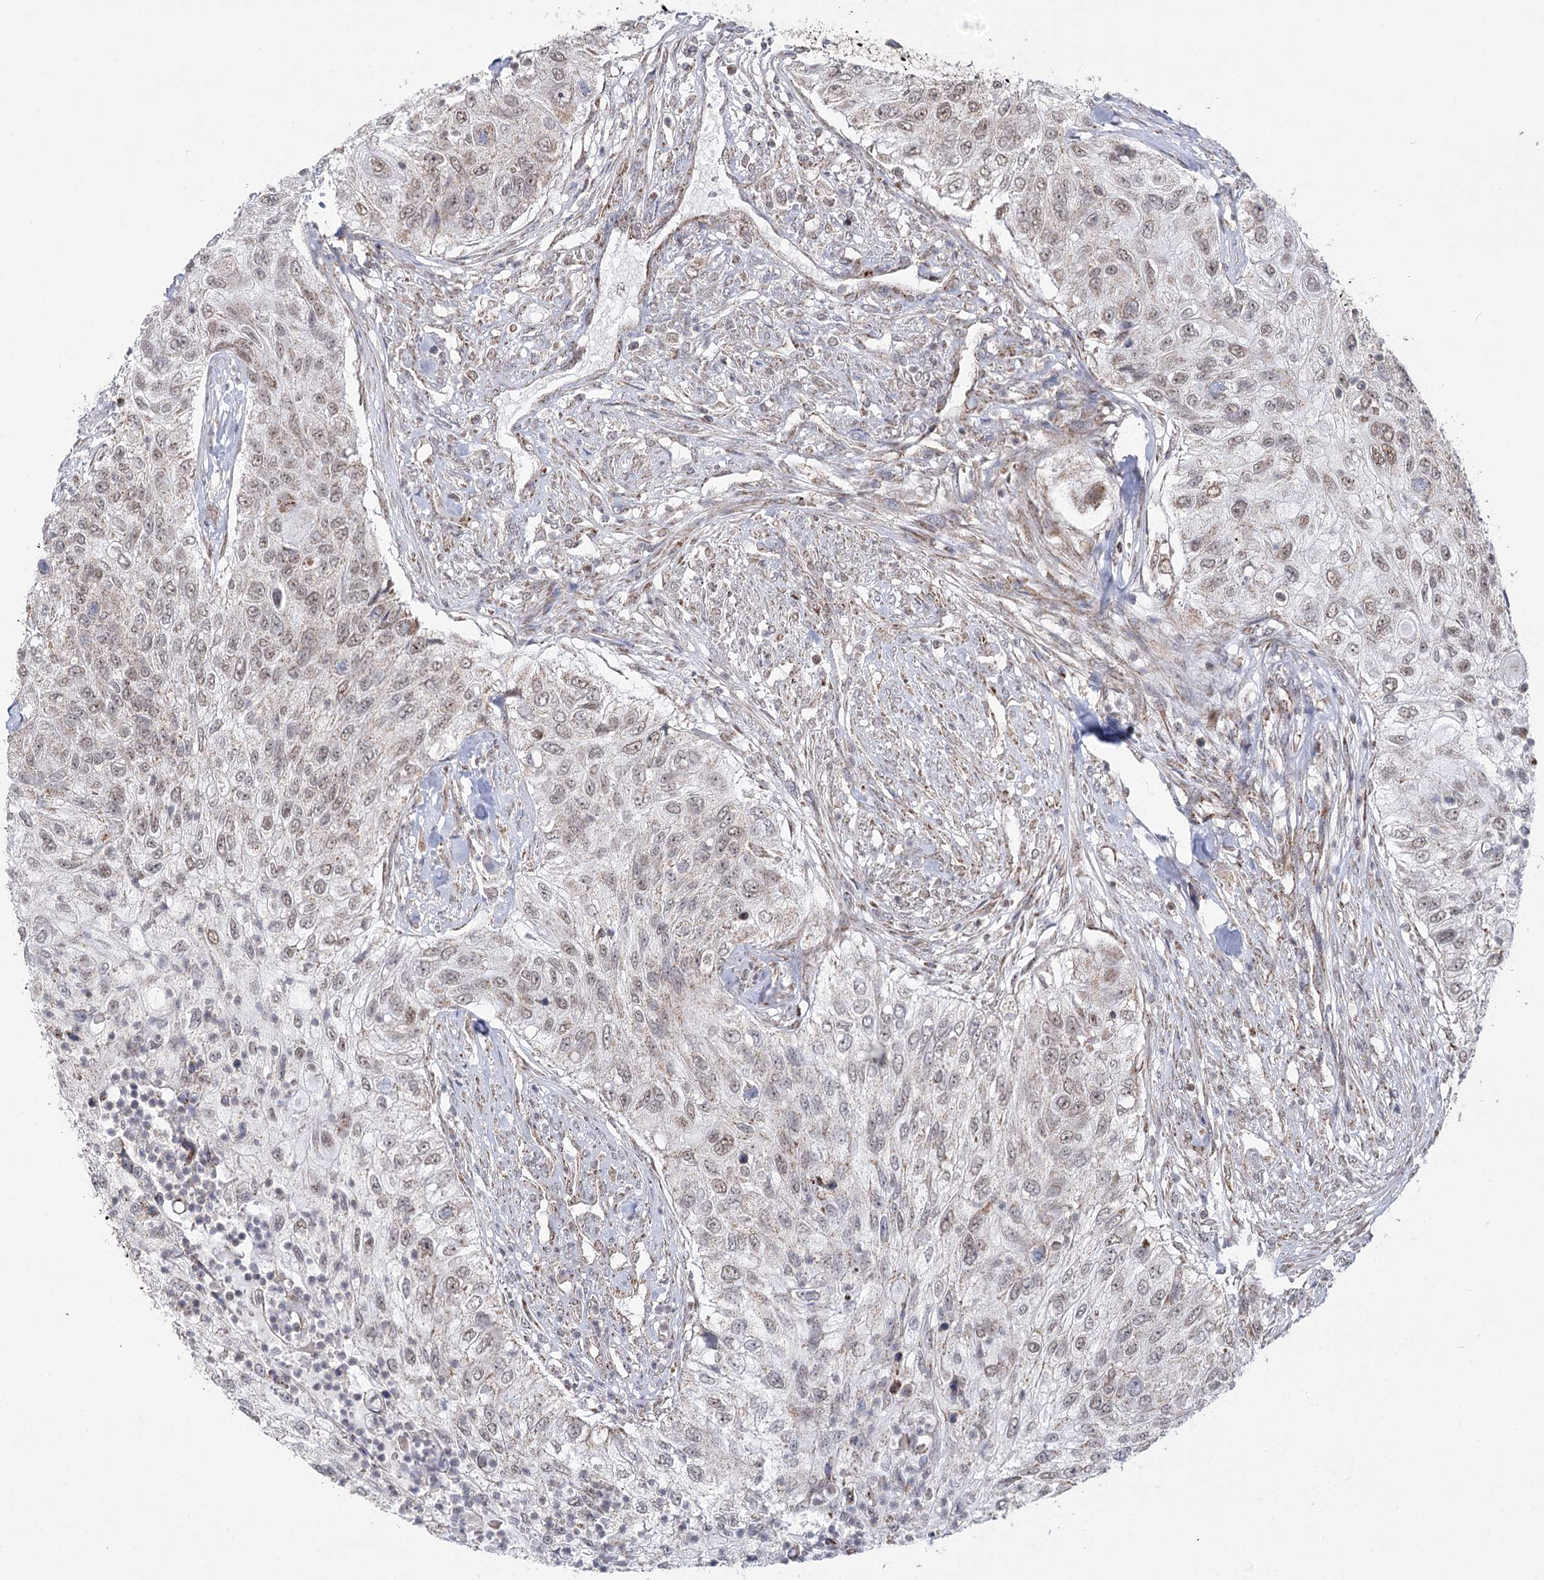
{"staining": {"intensity": "weak", "quantity": "25%-75%", "location": "nuclear"}, "tissue": "urothelial cancer", "cell_type": "Tumor cells", "image_type": "cancer", "snomed": [{"axis": "morphology", "description": "Urothelial carcinoma, High grade"}, {"axis": "topography", "description": "Urinary bladder"}], "caption": "Protein staining shows weak nuclear staining in approximately 25%-75% of tumor cells in urothelial cancer.", "gene": "SLC4A1AP", "patient": {"sex": "female", "age": 60}}